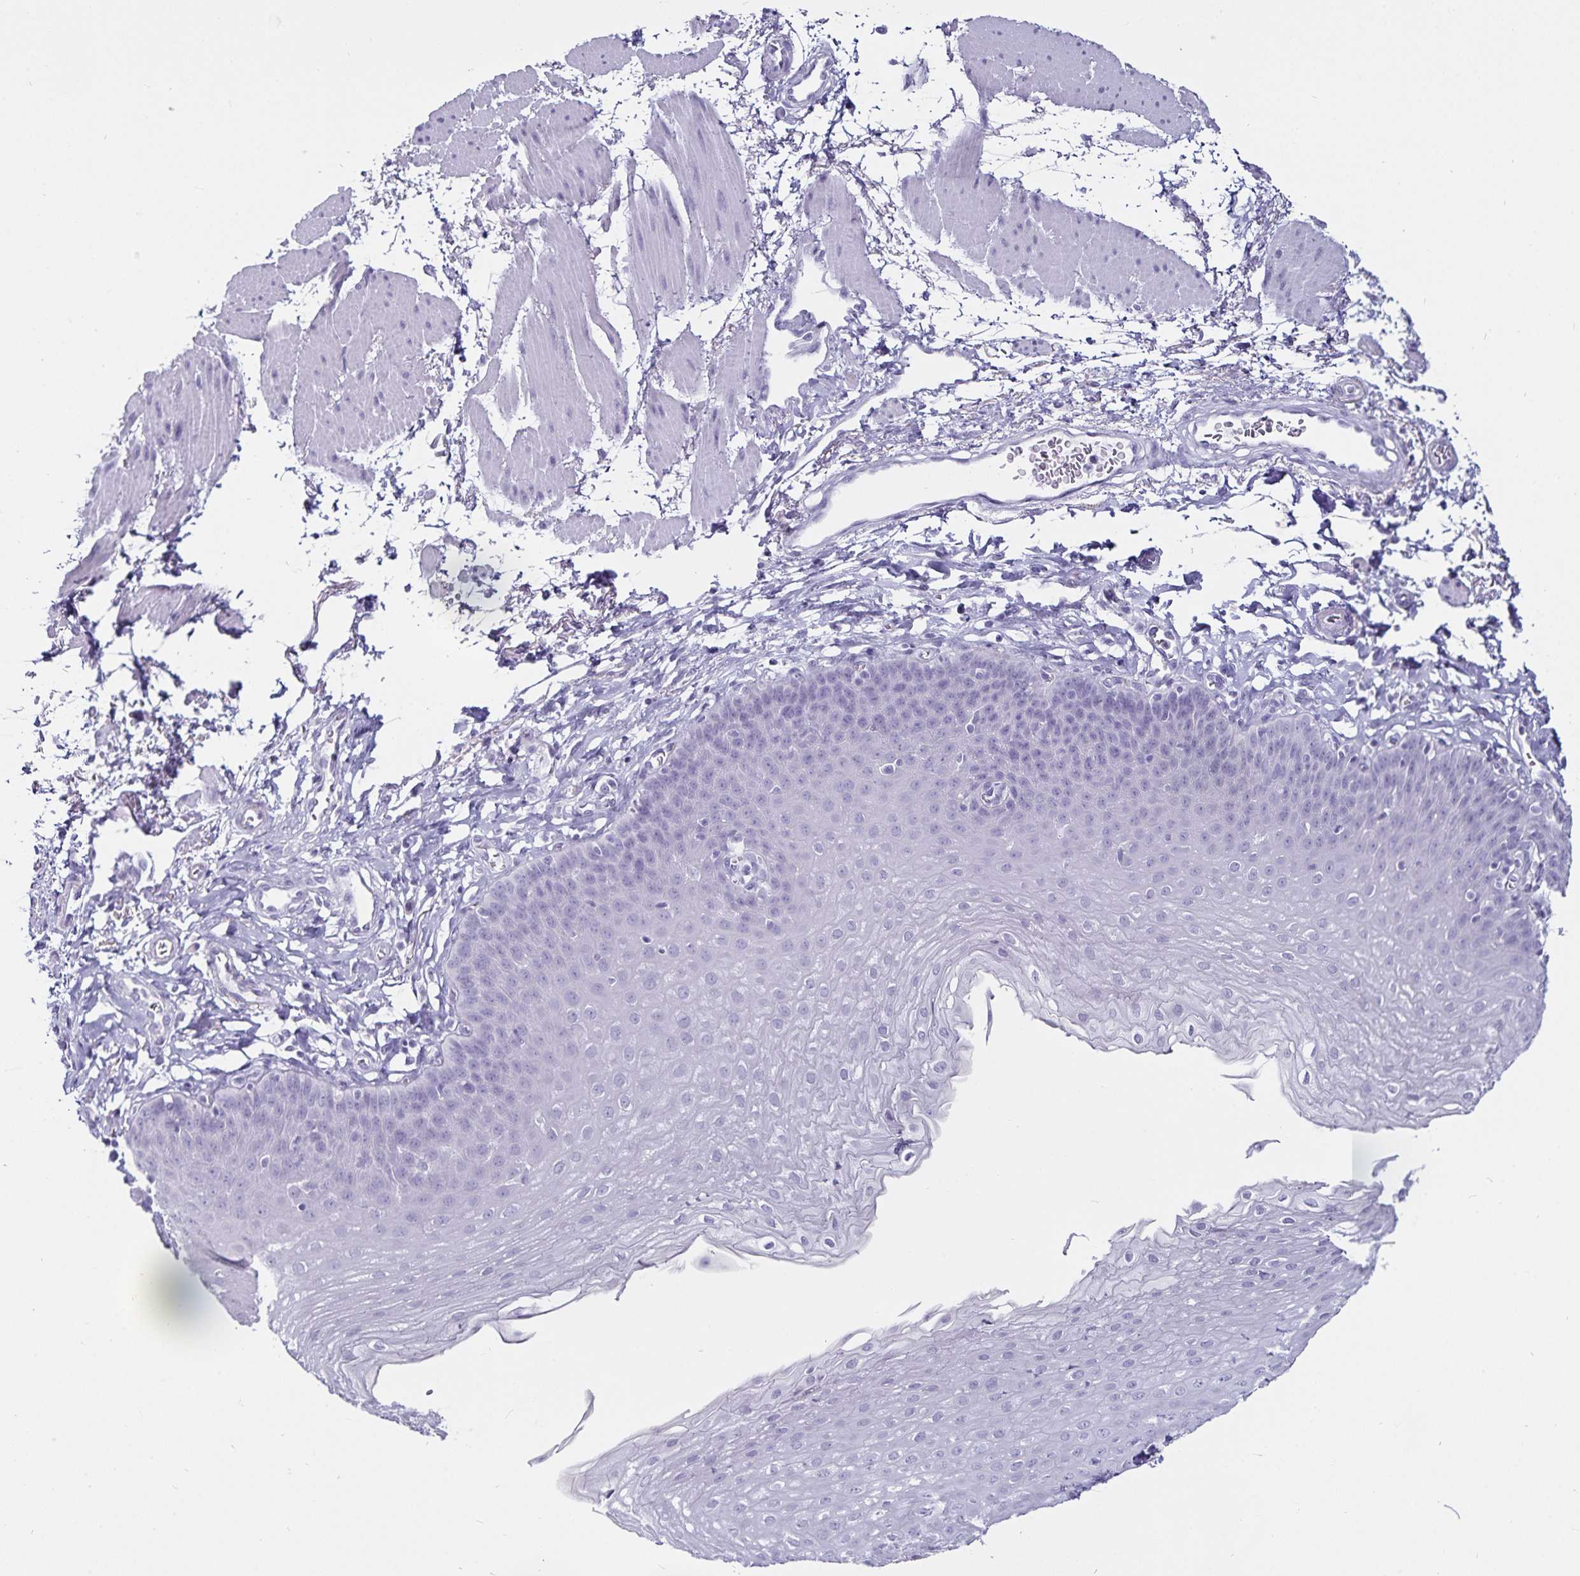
{"staining": {"intensity": "negative", "quantity": "none", "location": "none"}, "tissue": "esophagus", "cell_type": "Squamous epithelial cells", "image_type": "normal", "snomed": [{"axis": "morphology", "description": "Normal tissue, NOS"}, {"axis": "topography", "description": "Esophagus"}], "caption": "IHC photomicrograph of benign esophagus stained for a protein (brown), which reveals no positivity in squamous epithelial cells.", "gene": "DEFA6", "patient": {"sex": "female", "age": 81}}